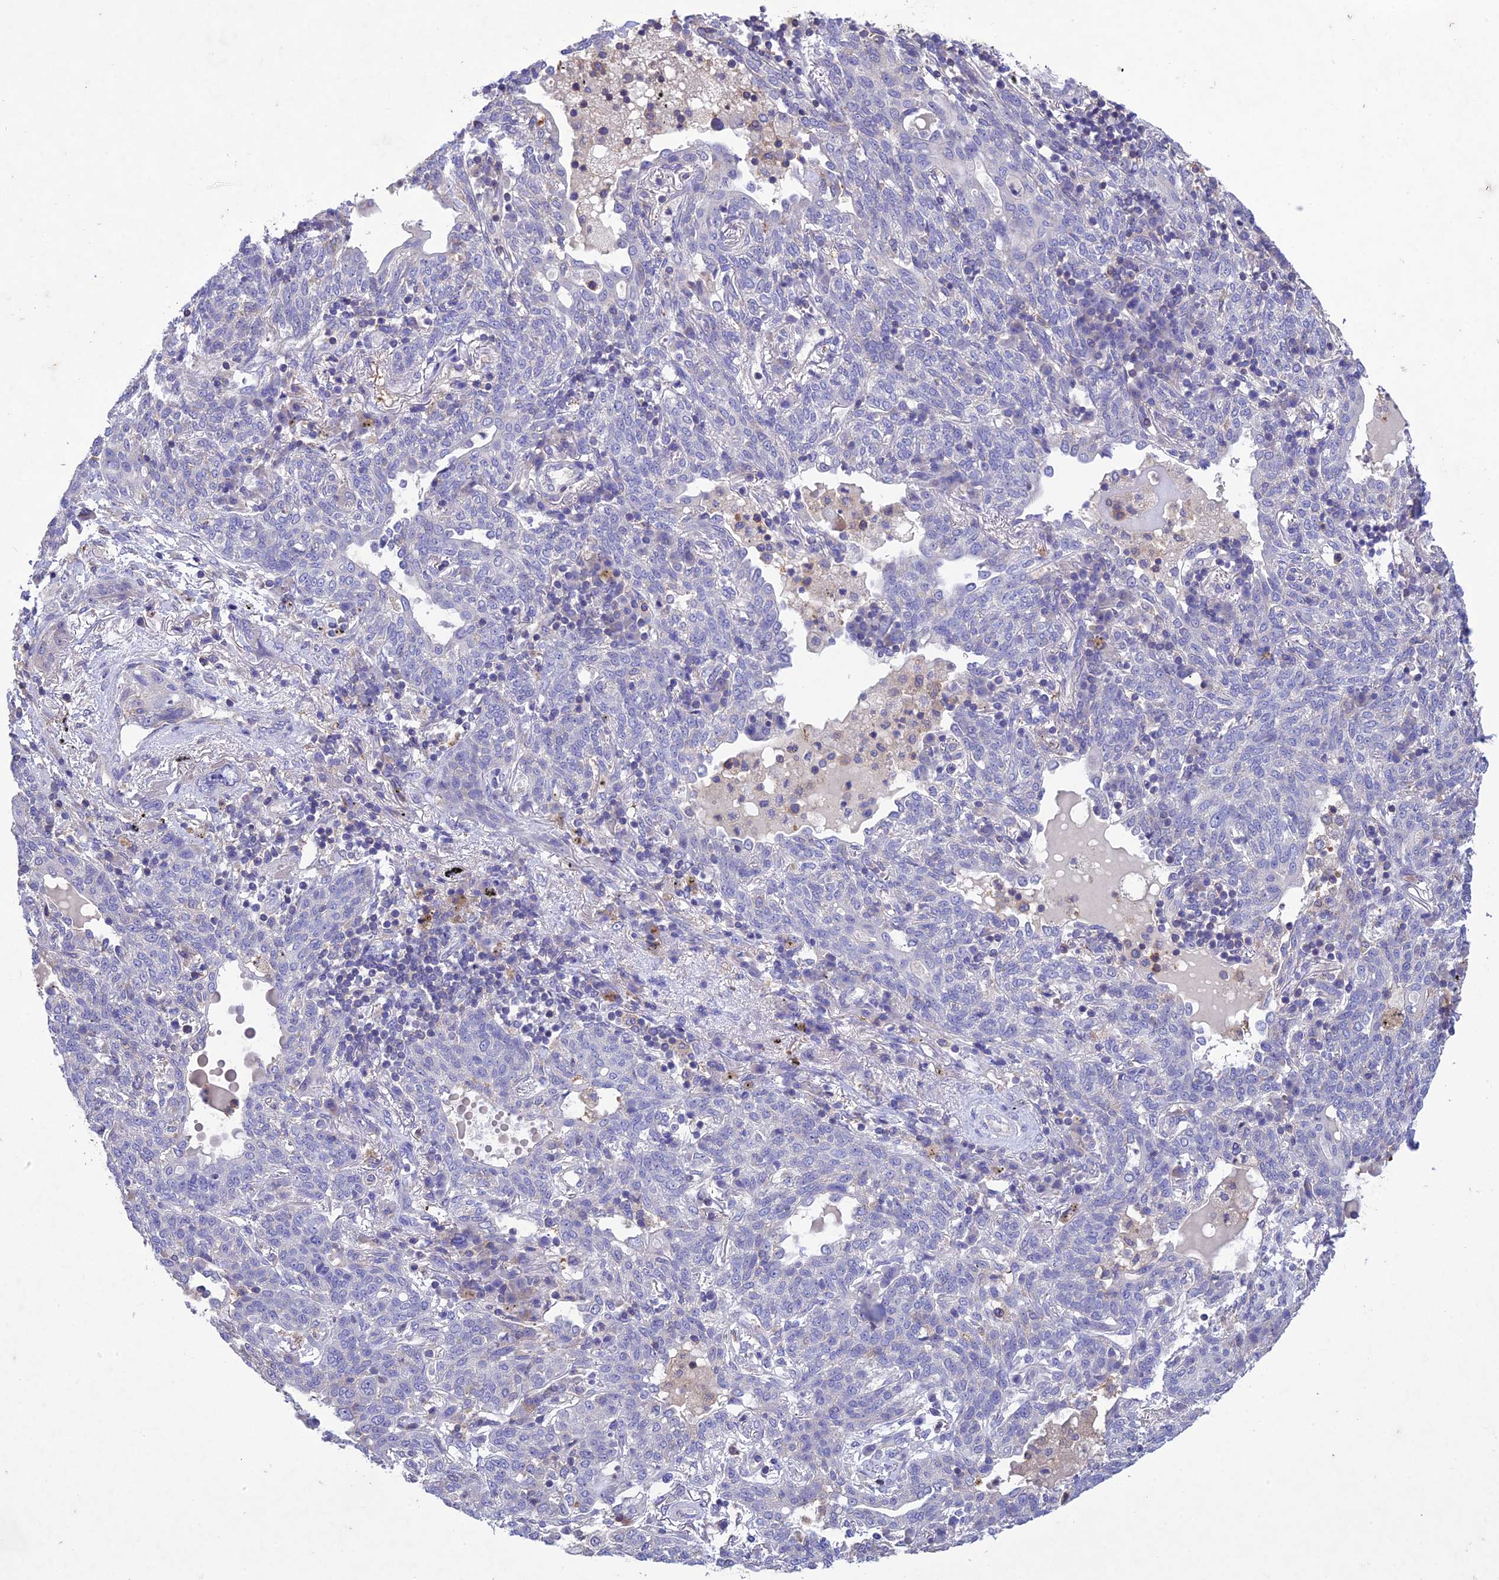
{"staining": {"intensity": "negative", "quantity": "none", "location": "none"}, "tissue": "lung cancer", "cell_type": "Tumor cells", "image_type": "cancer", "snomed": [{"axis": "morphology", "description": "Squamous cell carcinoma, NOS"}, {"axis": "topography", "description": "Lung"}], "caption": "High magnification brightfield microscopy of lung squamous cell carcinoma stained with DAB (brown) and counterstained with hematoxylin (blue): tumor cells show no significant staining.", "gene": "SNX24", "patient": {"sex": "female", "age": 70}}